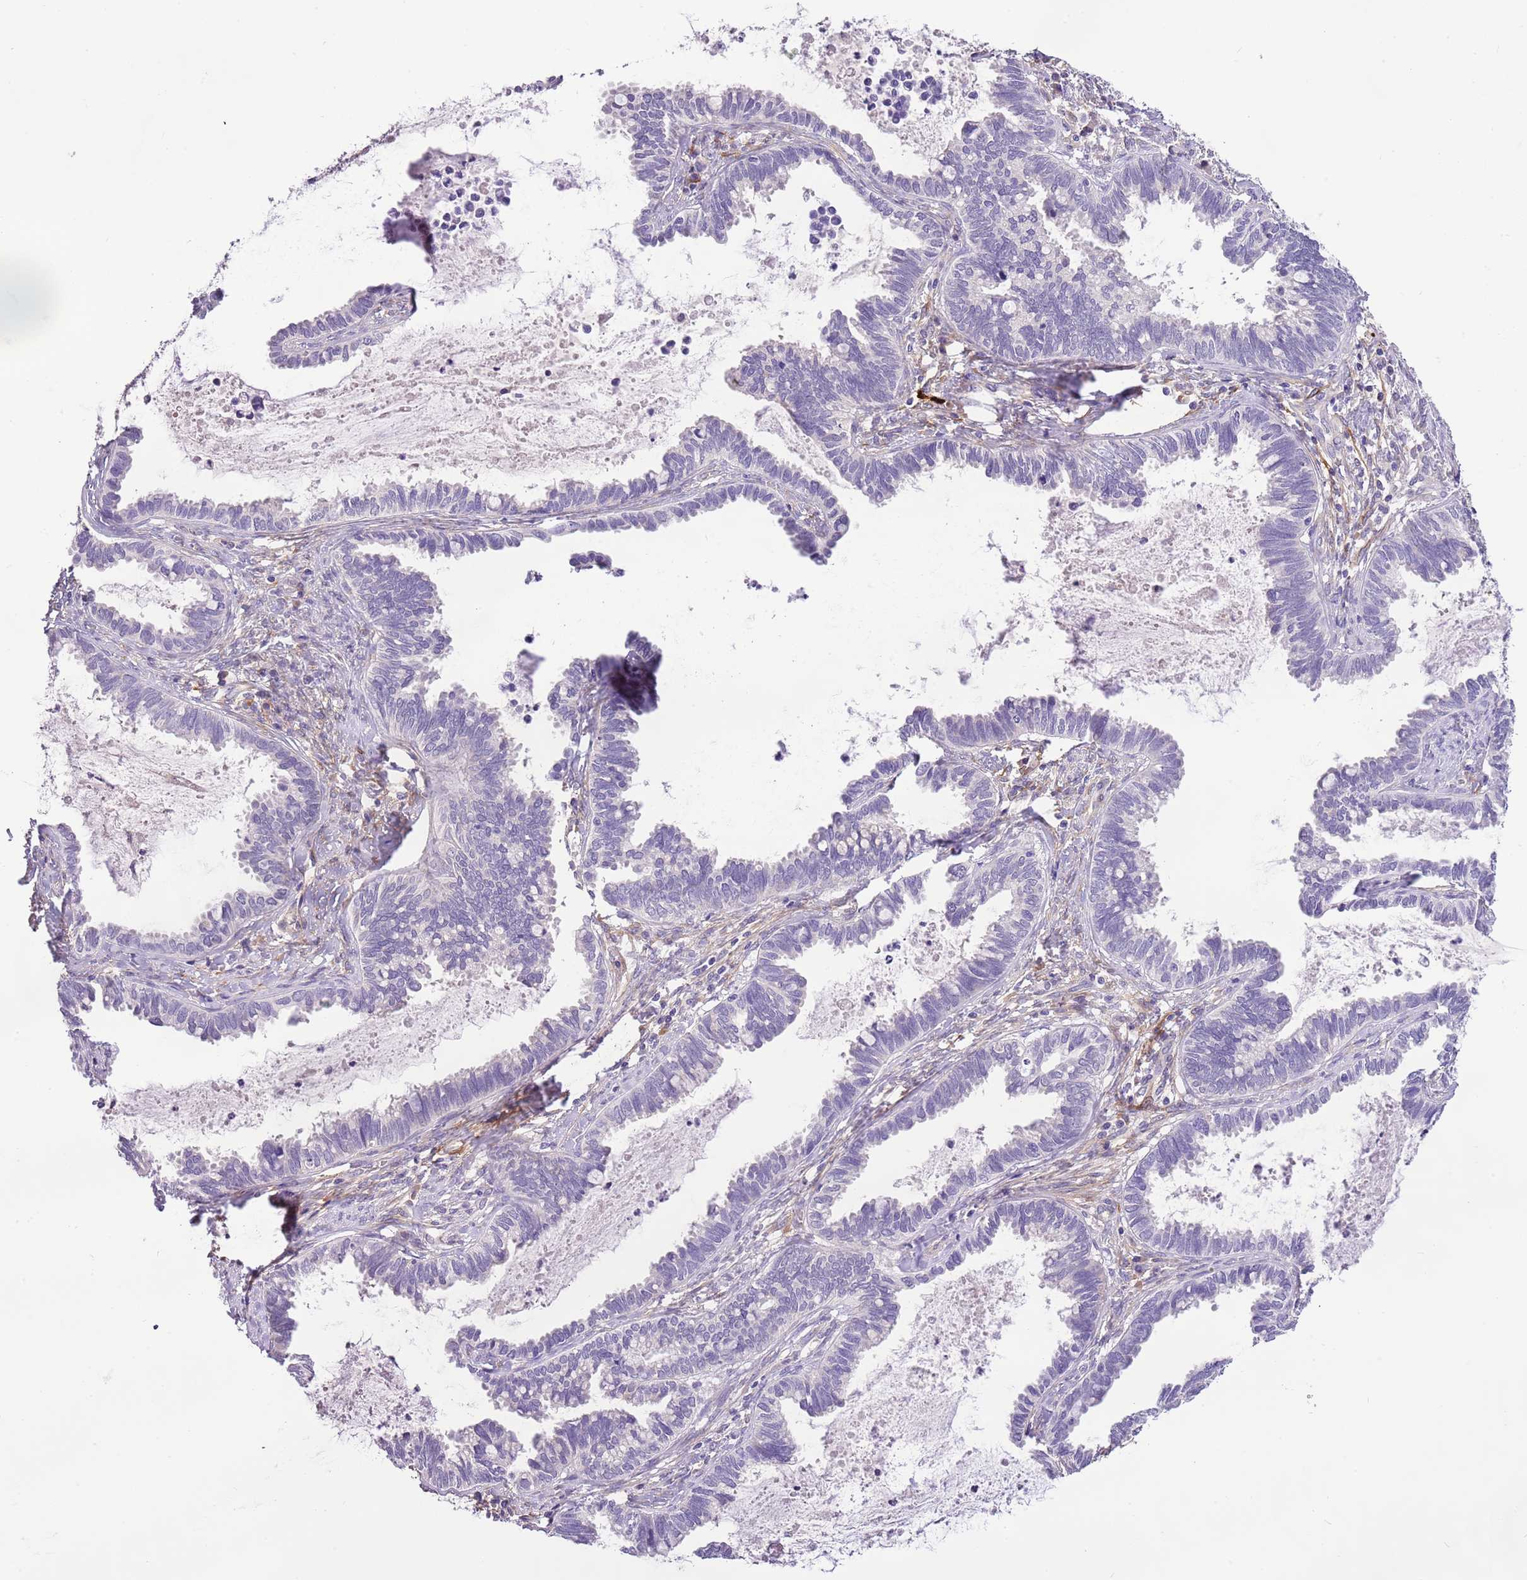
{"staining": {"intensity": "negative", "quantity": "none", "location": "none"}, "tissue": "cervical cancer", "cell_type": "Tumor cells", "image_type": "cancer", "snomed": [{"axis": "morphology", "description": "Adenocarcinoma, NOS"}, {"axis": "topography", "description": "Cervix"}], "caption": "IHC micrograph of neoplastic tissue: cervical cancer stained with DAB (3,3'-diaminobenzidine) demonstrates no significant protein expression in tumor cells.", "gene": "RFK", "patient": {"sex": "female", "age": 37}}